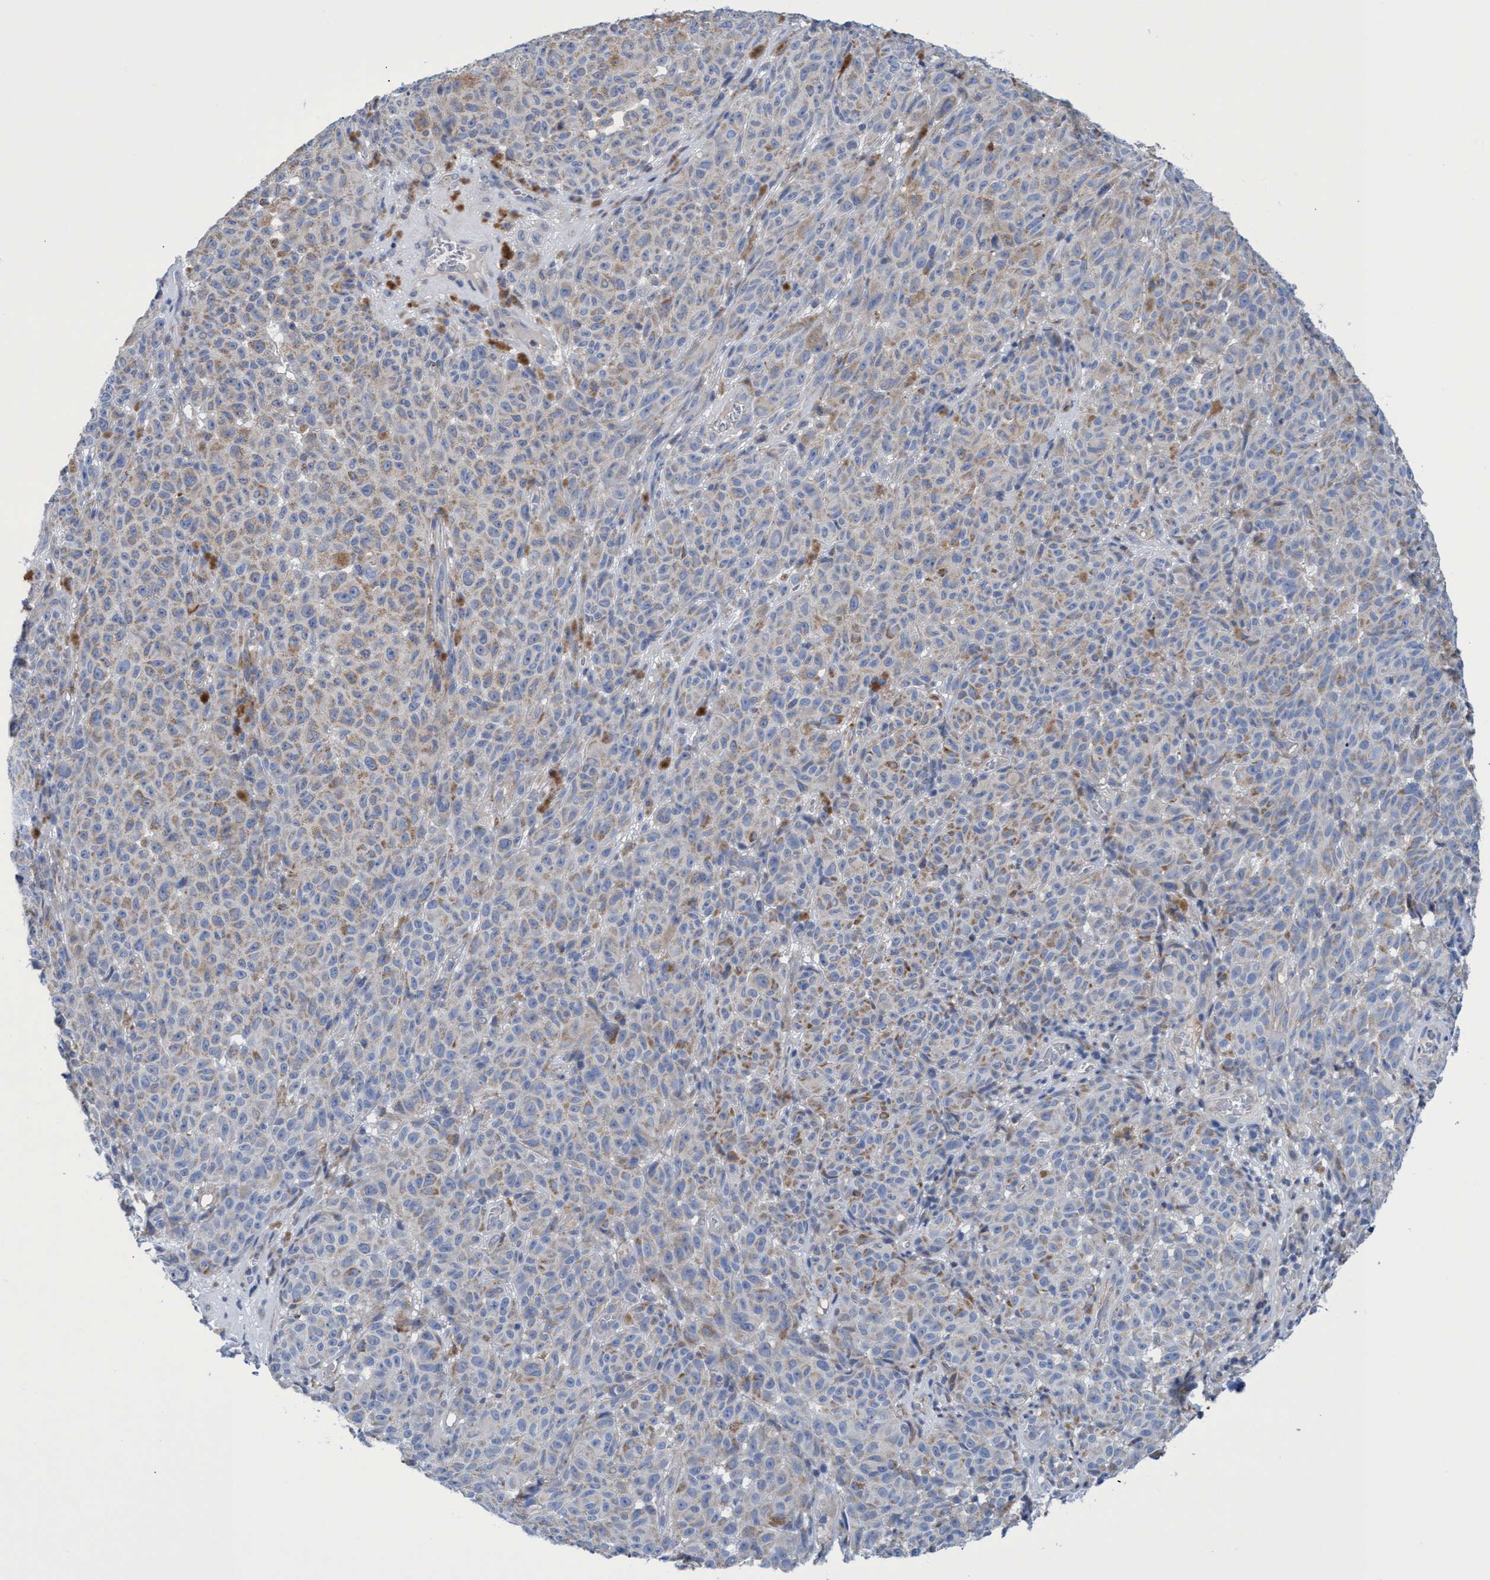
{"staining": {"intensity": "weak", "quantity": ">75%", "location": "cytoplasmic/membranous"}, "tissue": "melanoma", "cell_type": "Tumor cells", "image_type": "cancer", "snomed": [{"axis": "morphology", "description": "Malignant melanoma, NOS"}, {"axis": "topography", "description": "Skin"}], "caption": "Human melanoma stained with a brown dye shows weak cytoplasmic/membranous positive positivity in about >75% of tumor cells.", "gene": "ZNF750", "patient": {"sex": "female", "age": 82}}